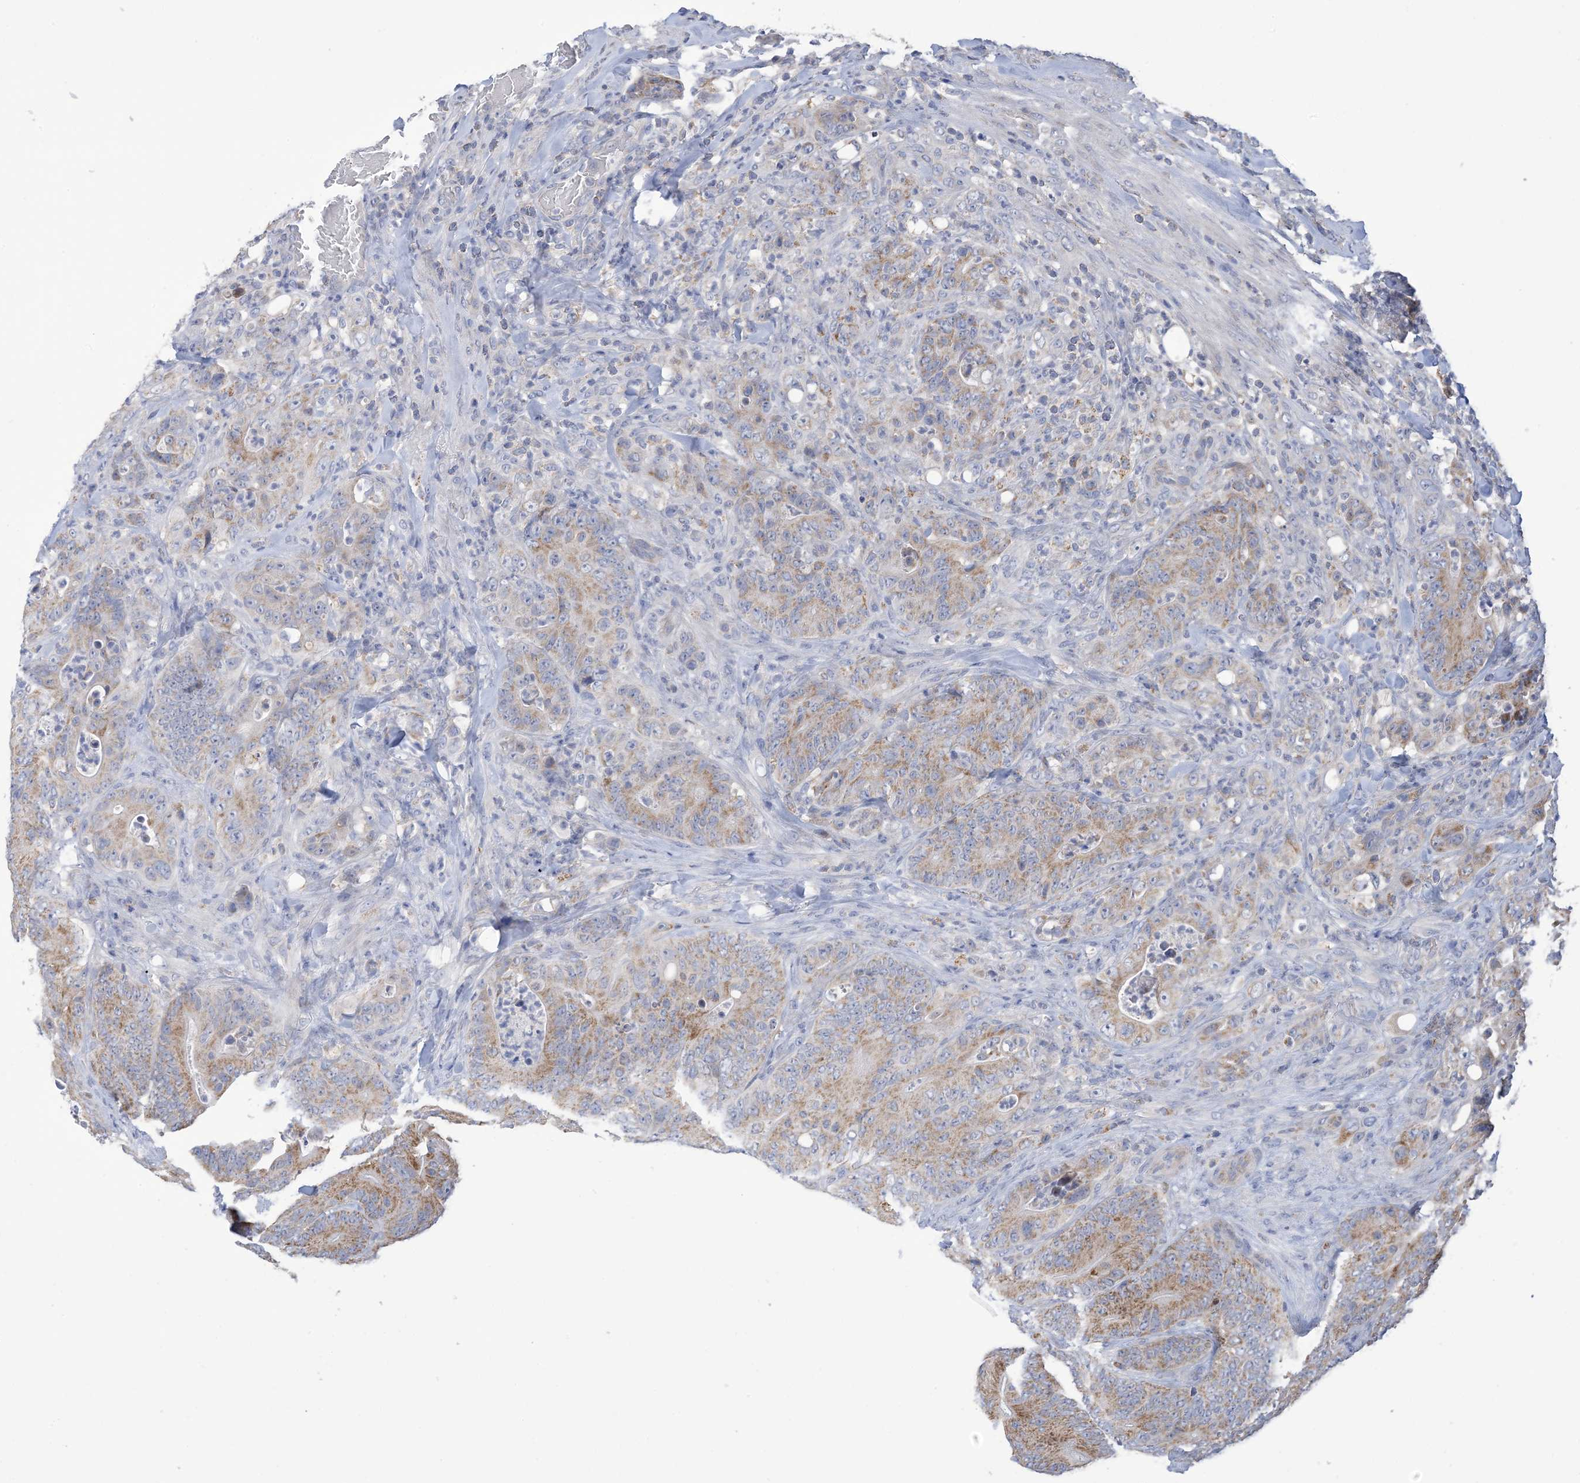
{"staining": {"intensity": "moderate", "quantity": ">75%", "location": "cytoplasmic/membranous"}, "tissue": "colorectal cancer", "cell_type": "Tumor cells", "image_type": "cancer", "snomed": [{"axis": "morphology", "description": "Normal tissue, NOS"}, {"axis": "topography", "description": "Colon"}], "caption": "This is an image of immunohistochemistry (IHC) staining of colorectal cancer, which shows moderate positivity in the cytoplasmic/membranous of tumor cells.", "gene": "CLEC16A", "patient": {"sex": "female", "age": 82}}